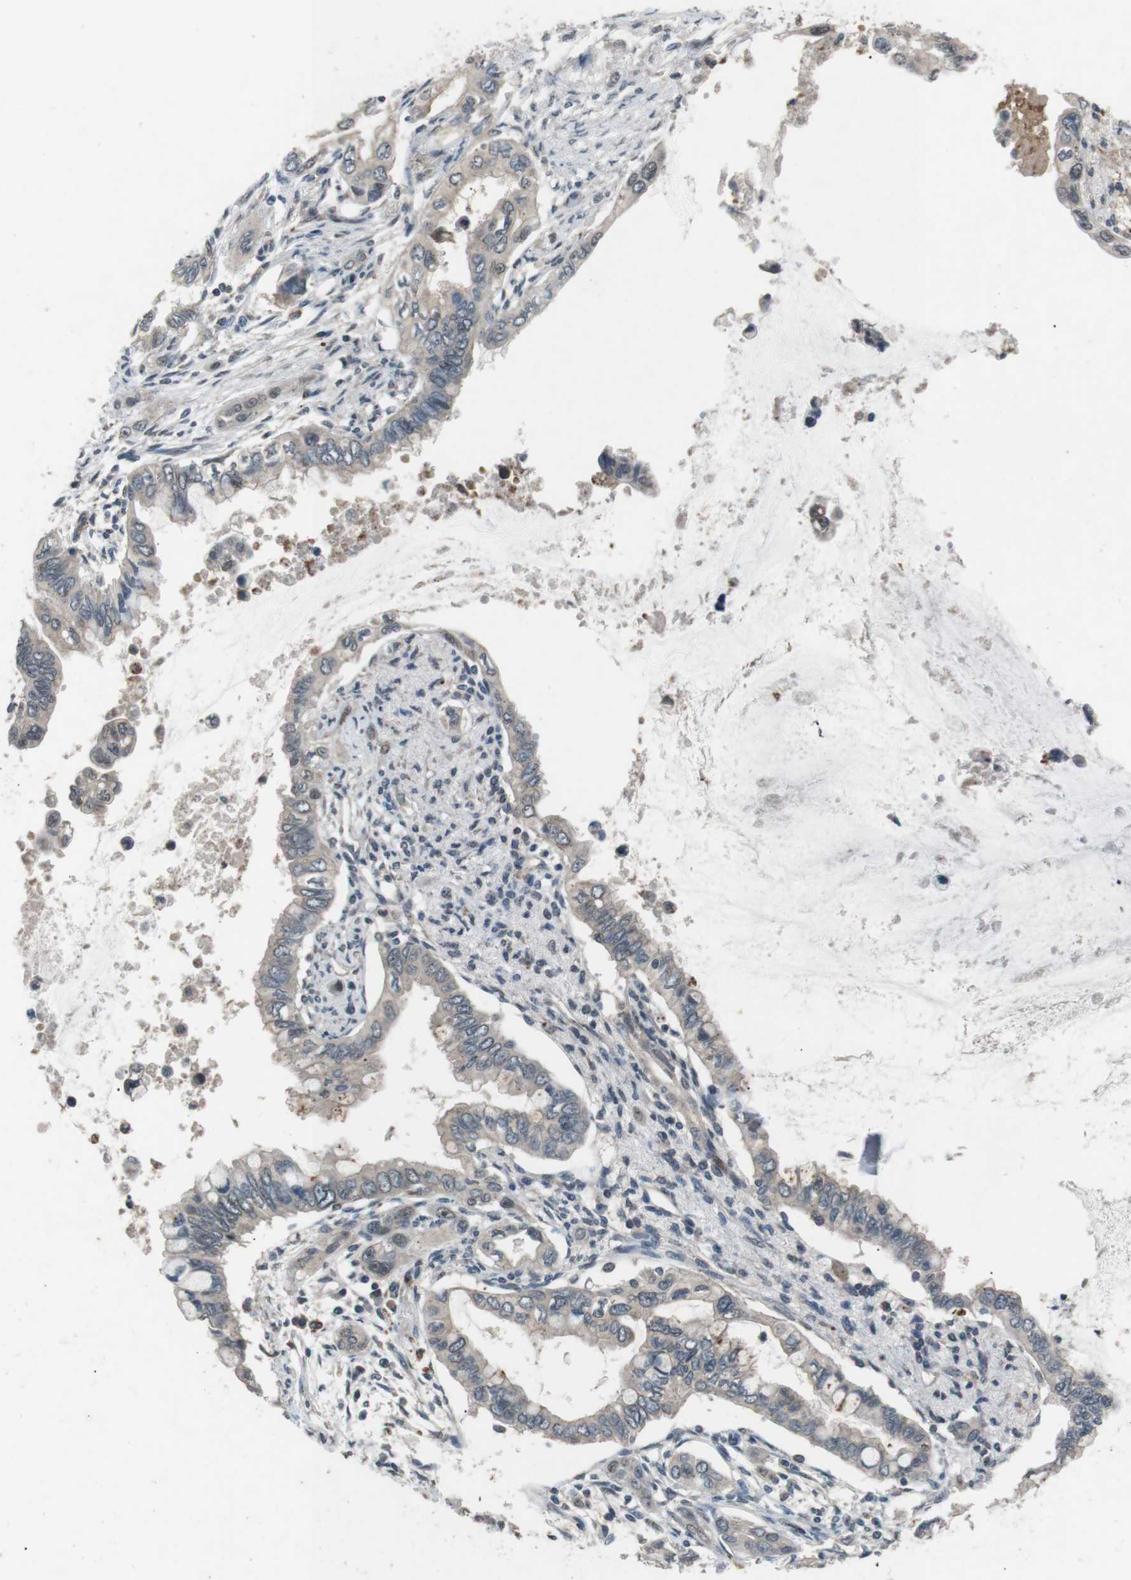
{"staining": {"intensity": "weak", "quantity": "<25%", "location": "cytoplasmic/membranous,nuclear"}, "tissue": "pancreatic cancer", "cell_type": "Tumor cells", "image_type": "cancer", "snomed": [{"axis": "morphology", "description": "Adenocarcinoma, NOS"}, {"axis": "topography", "description": "Pancreas"}], "caption": "Adenocarcinoma (pancreatic) was stained to show a protein in brown. There is no significant expression in tumor cells.", "gene": "NEK7", "patient": {"sex": "female", "age": 60}}